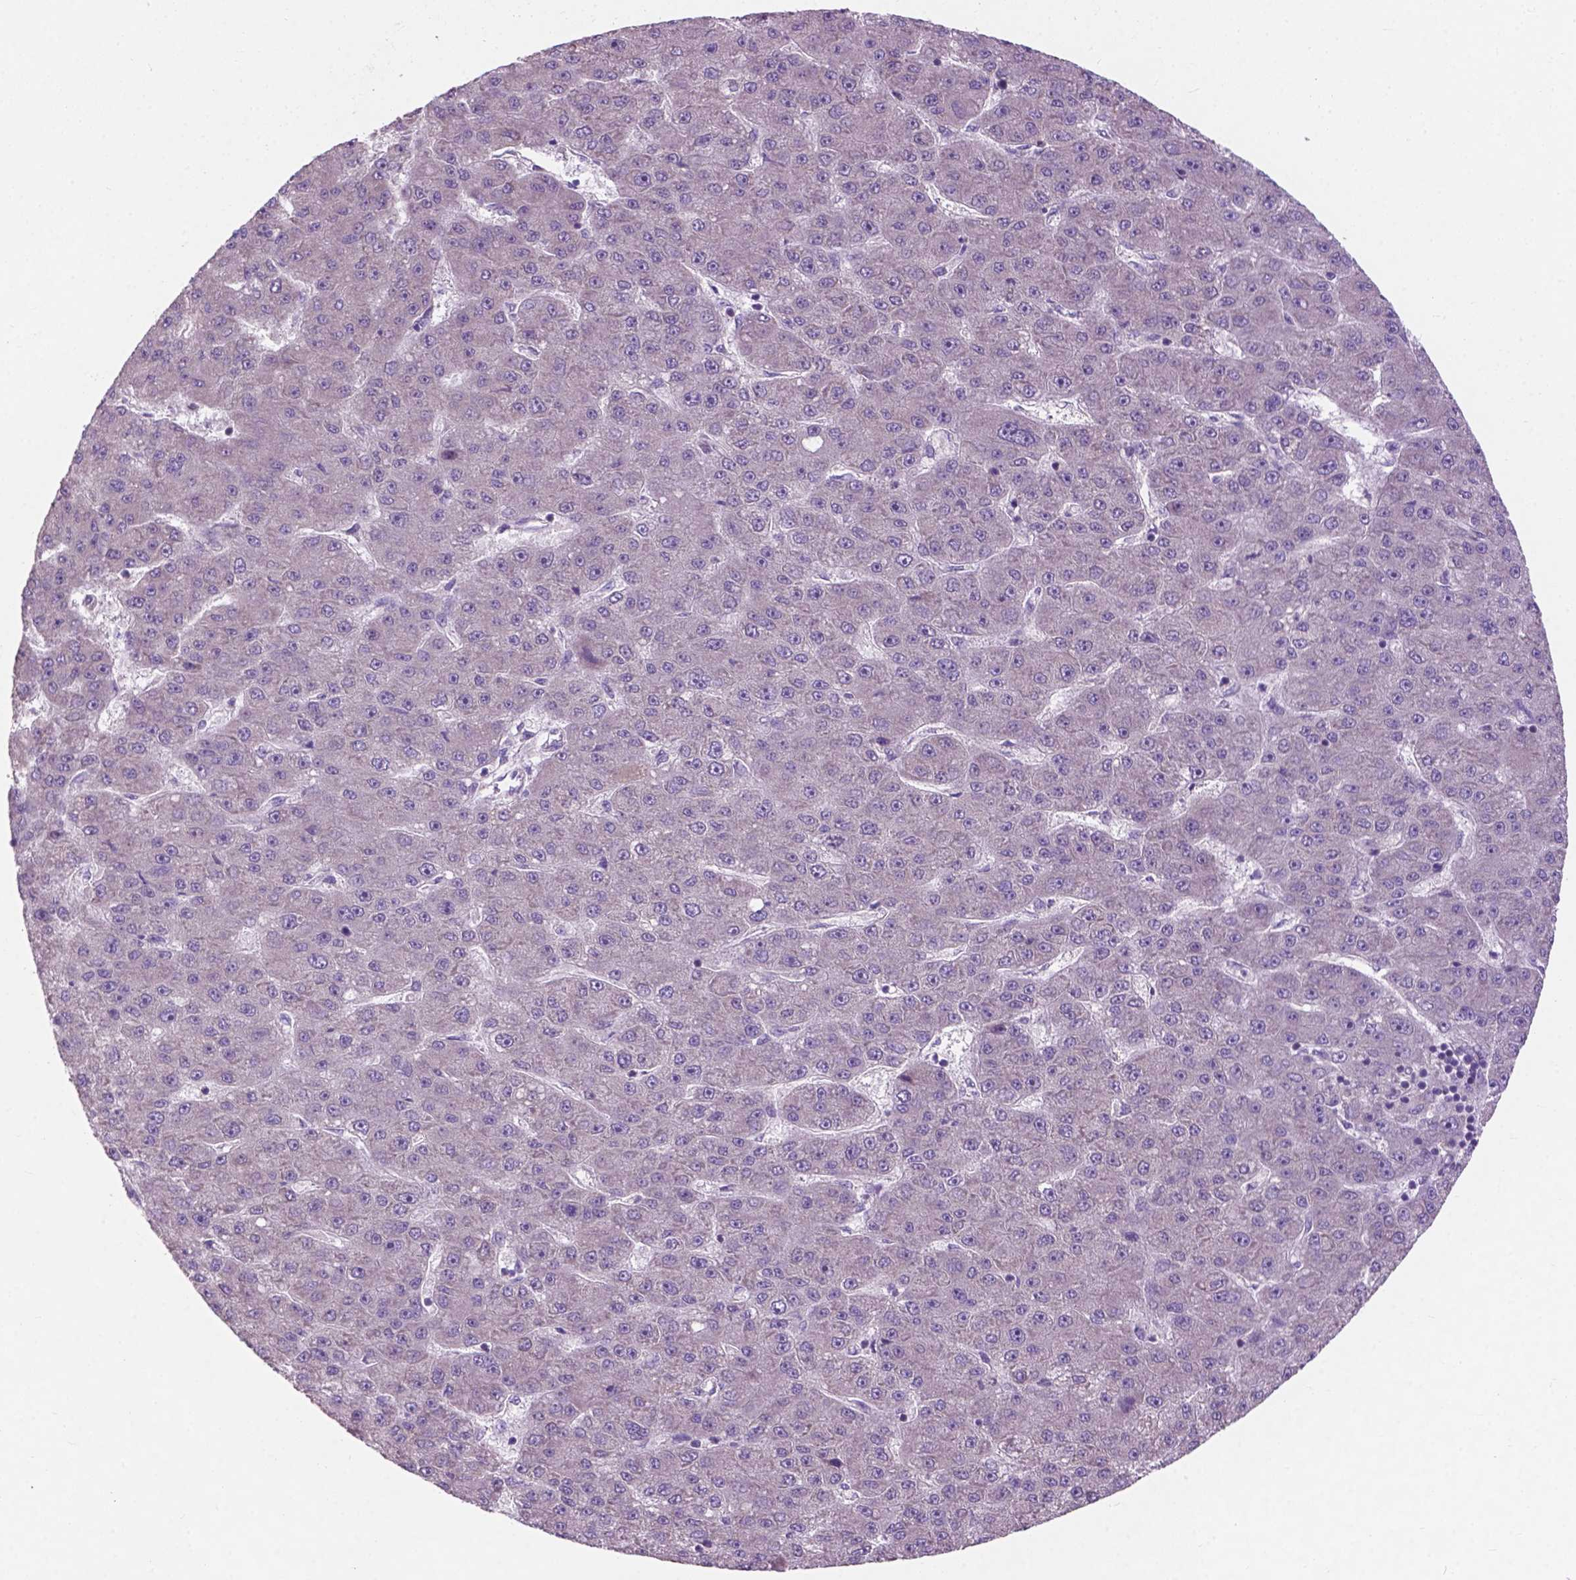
{"staining": {"intensity": "negative", "quantity": "none", "location": "none"}, "tissue": "liver cancer", "cell_type": "Tumor cells", "image_type": "cancer", "snomed": [{"axis": "morphology", "description": "Carcinoma, Hepatocellular, NOS"}, {"axis": "topography", "description": "Liver"}], "caption": "An image of hepatocellular carcinoma (liver) stained for a protein displays no brown staining in tumor cells.", "gene": "MZT1", "patient": {"sex": "male", "age": 67}}